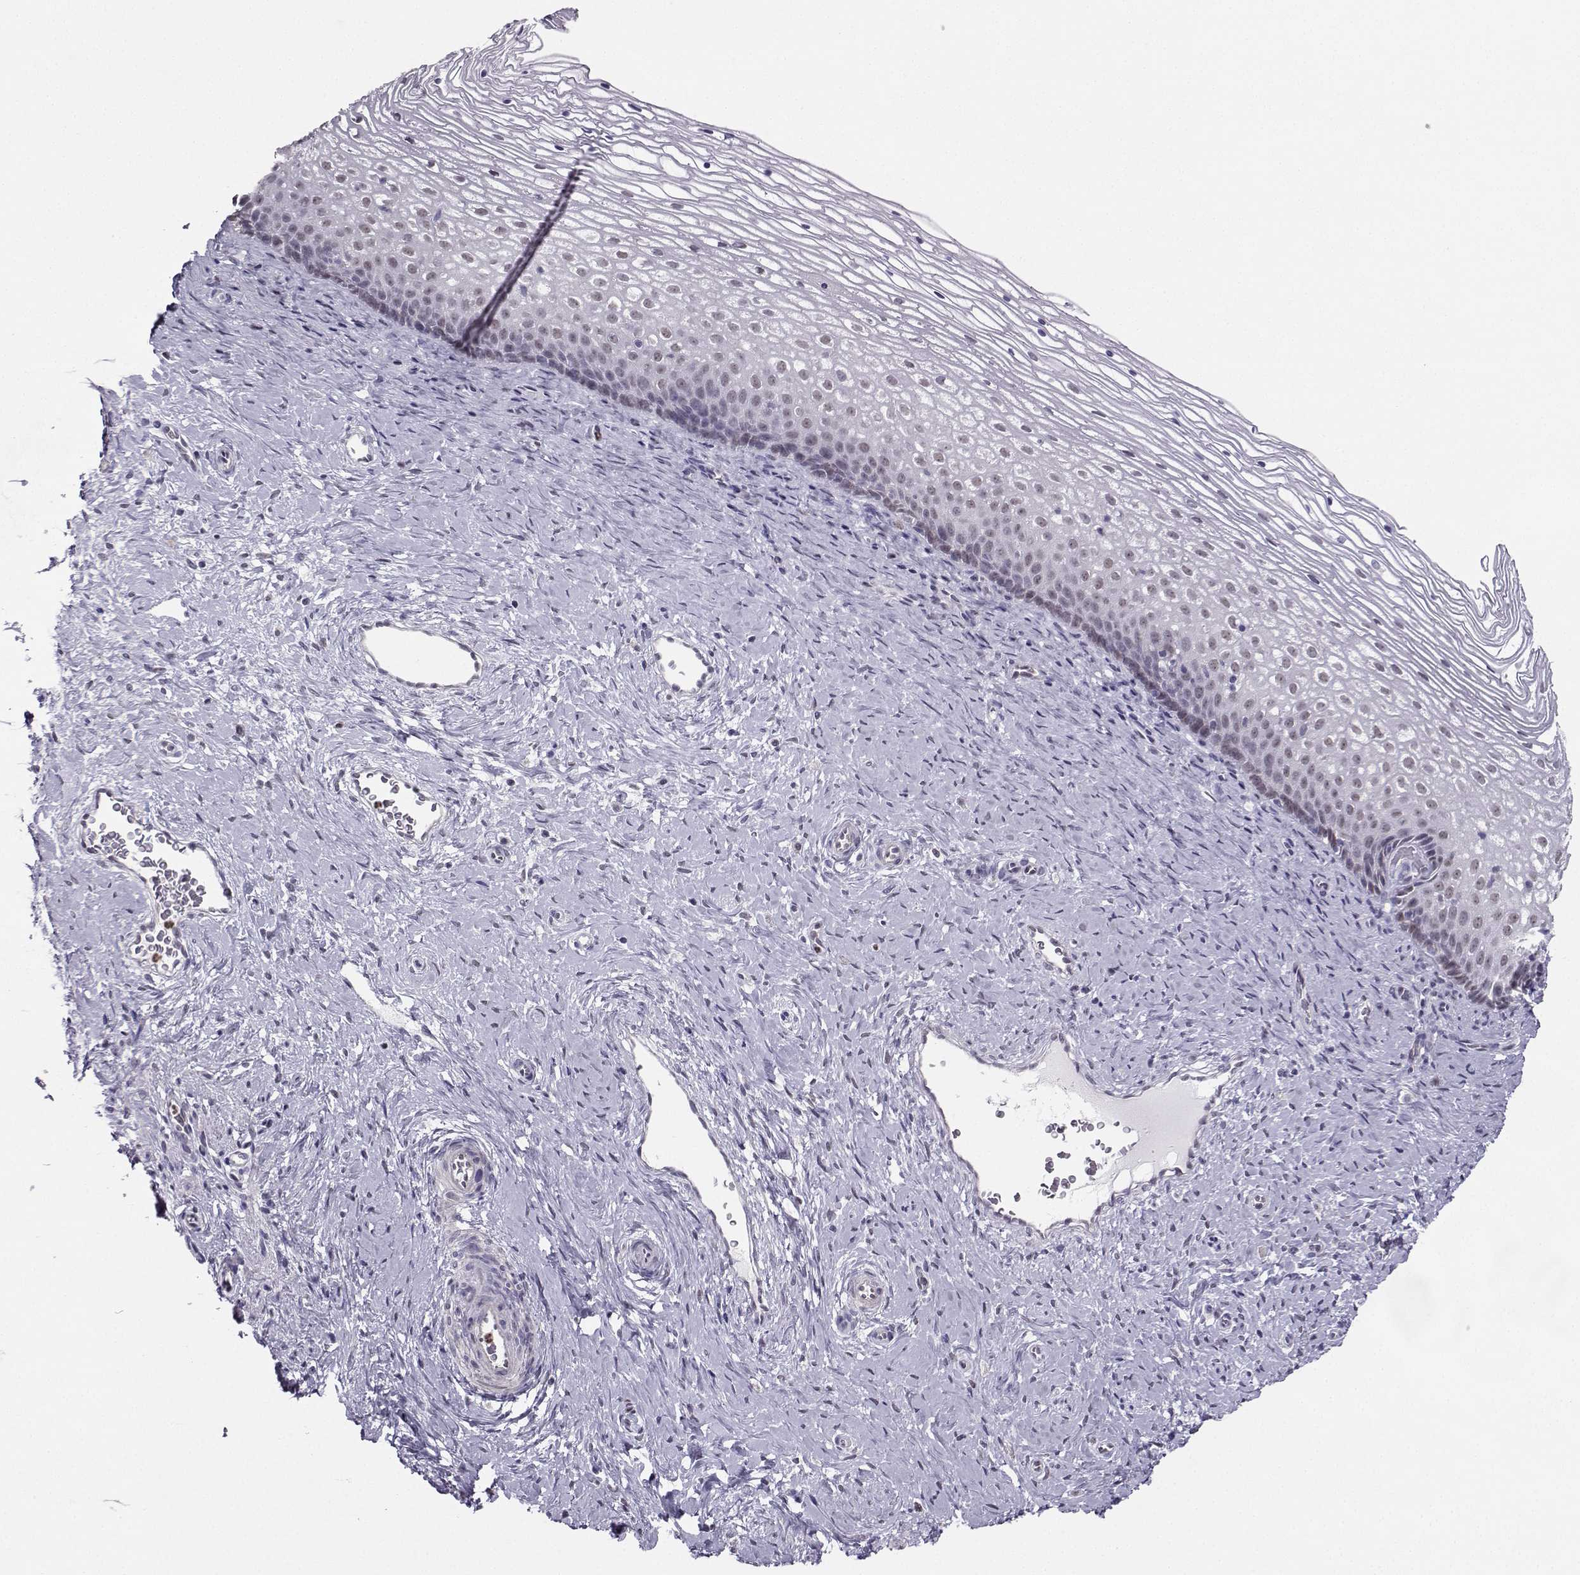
{"staining": {"intensity": "negative", "quantity": "none", "location": "none"}, "tissue": "cervix", "cell_type": "Glandular cells", "image_type": "normal", "snomed": [{"axis": "morphology", "description": "Normal tissue, NOS"}, {"axis": "topography", "description": "Cervix"}], "caption": "Immunohistochemical staining of benign human cervix displays no significant positivity in glandular cells. Nuclei are stained in blue.", "gene": "TEDC2", "patient": {"sex": "female", "age": 34}}